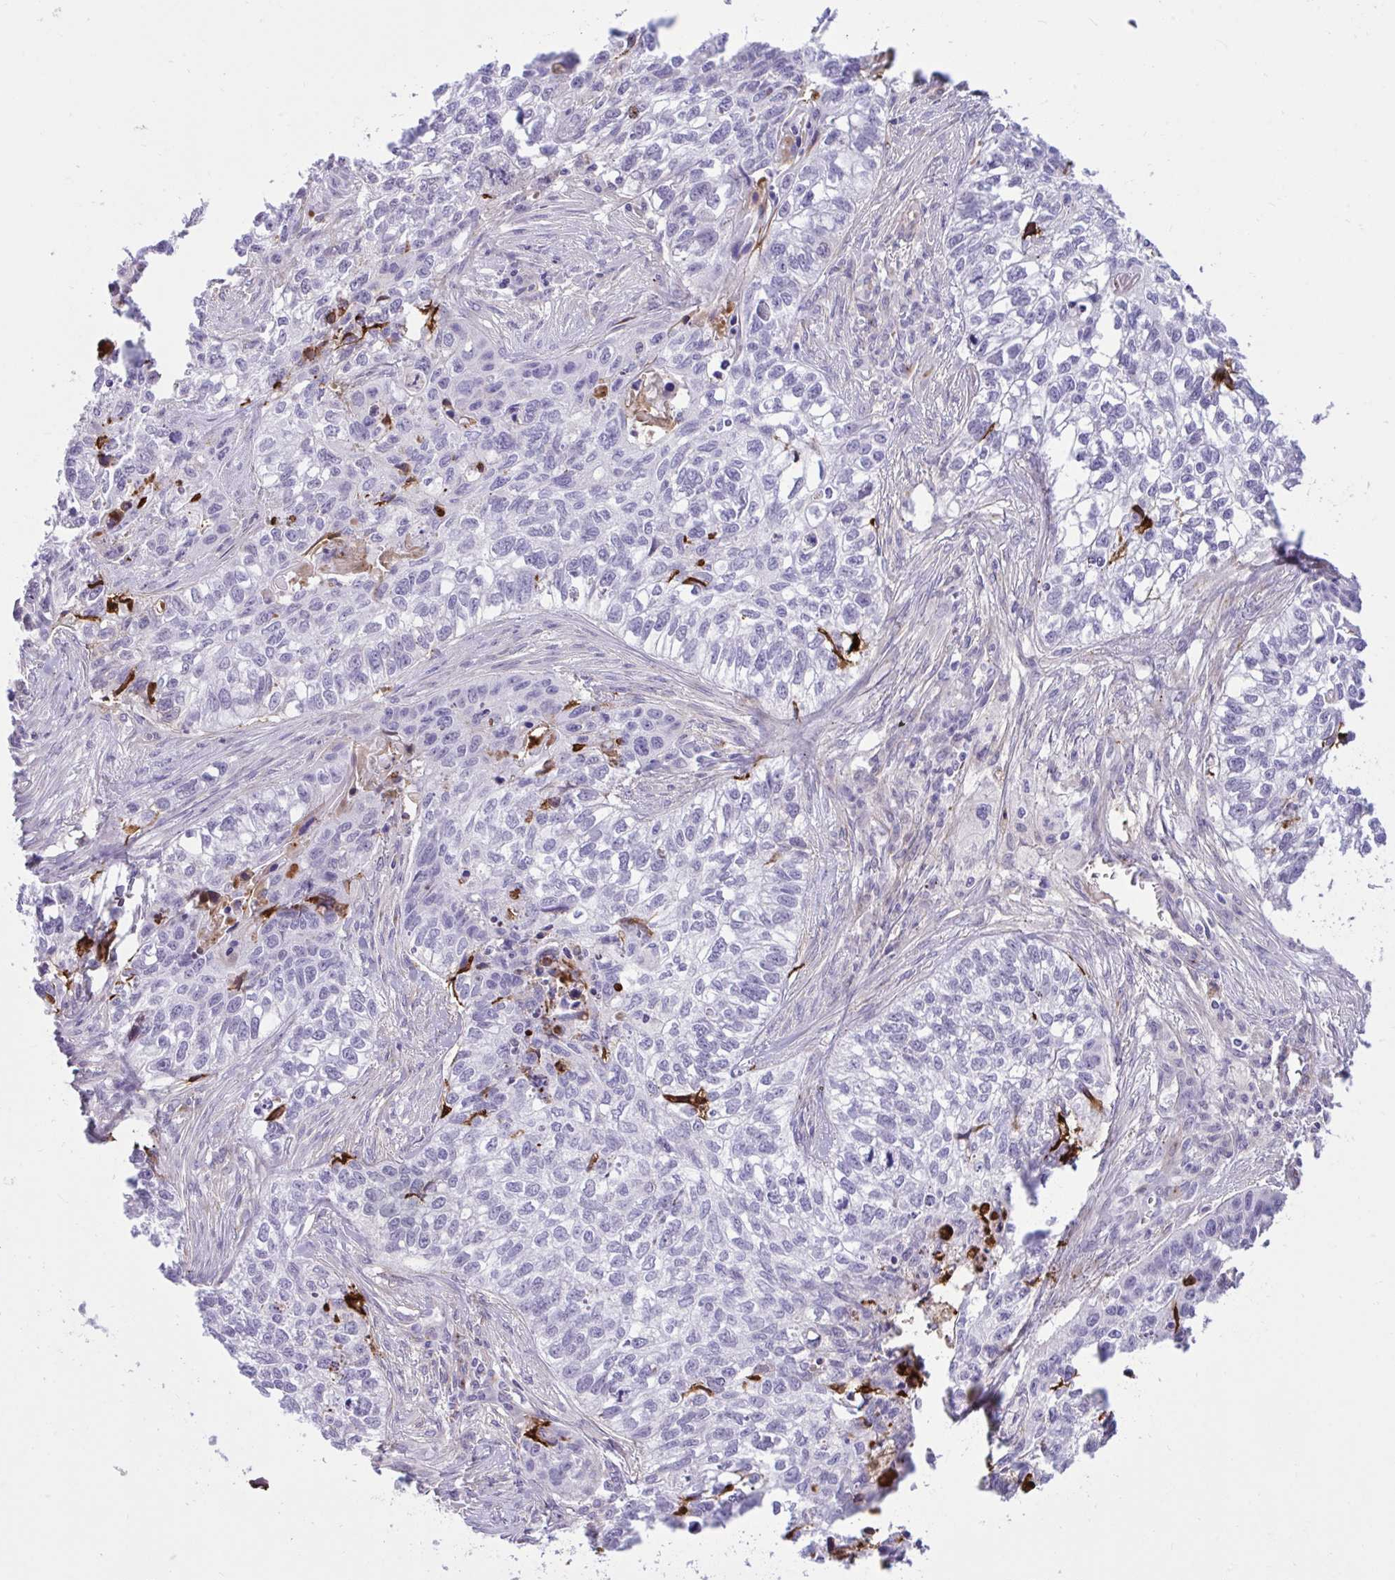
{"staining": {"intensity": "negative", "quantity": "none", "location": "none"}, "tissue": "lung cancer", "cell_type": "Tumor cells", "image_type": "cancer", "snomed": [{"axis": "morphology", "description": "Squamous cell carcinoma, NOS"}, {"axis": "topography", "description": "Lung"}], "caption": "Immunohistochemistry image of lung cancer (squamous cell carcinoma) stained for a protein (brown), which displays no positivity in tumor cells.", "gene": "F2", "patient": {"sex": "male", "age": 74}}